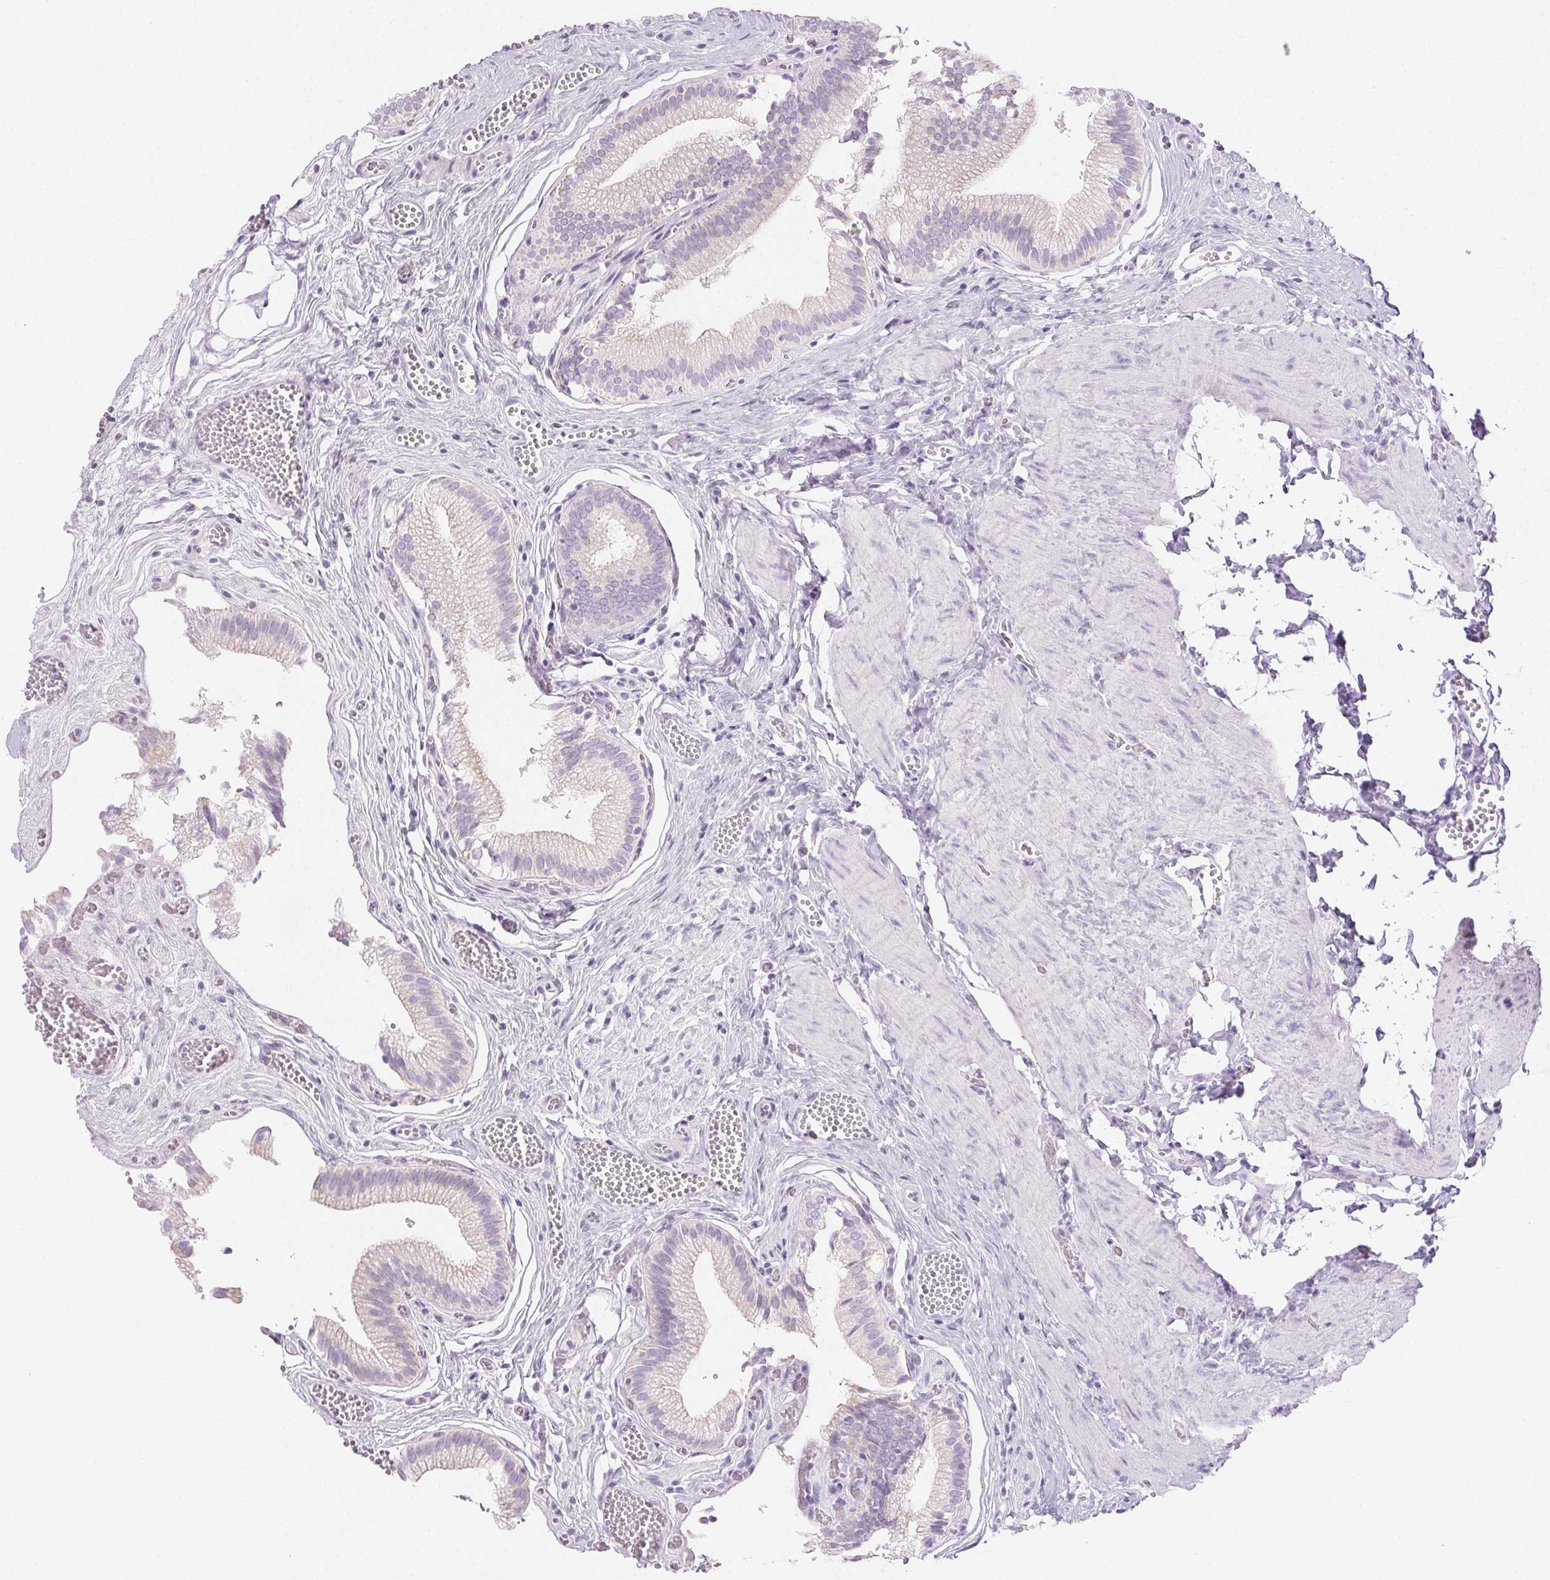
{"staining": {"intensity": "negative", "quantity": "none", "location": "none"}, "tissue": "gallbladder", "cell_type": "Glandular cells", "image_type": "normal", "snomed": [{"axis": "morphology", "description": "Normal tissue, NOS"}, {"axis": "topography", "description": "Gallbladder"}, {"axis": "topography", "description": "Peripheral nerve tissue"}], "caption": "Glandular cells show no significant protein expression in unremarkable gallbladder.", "gene": "PI3", "patient": {"sex": "male", "age": 17}}